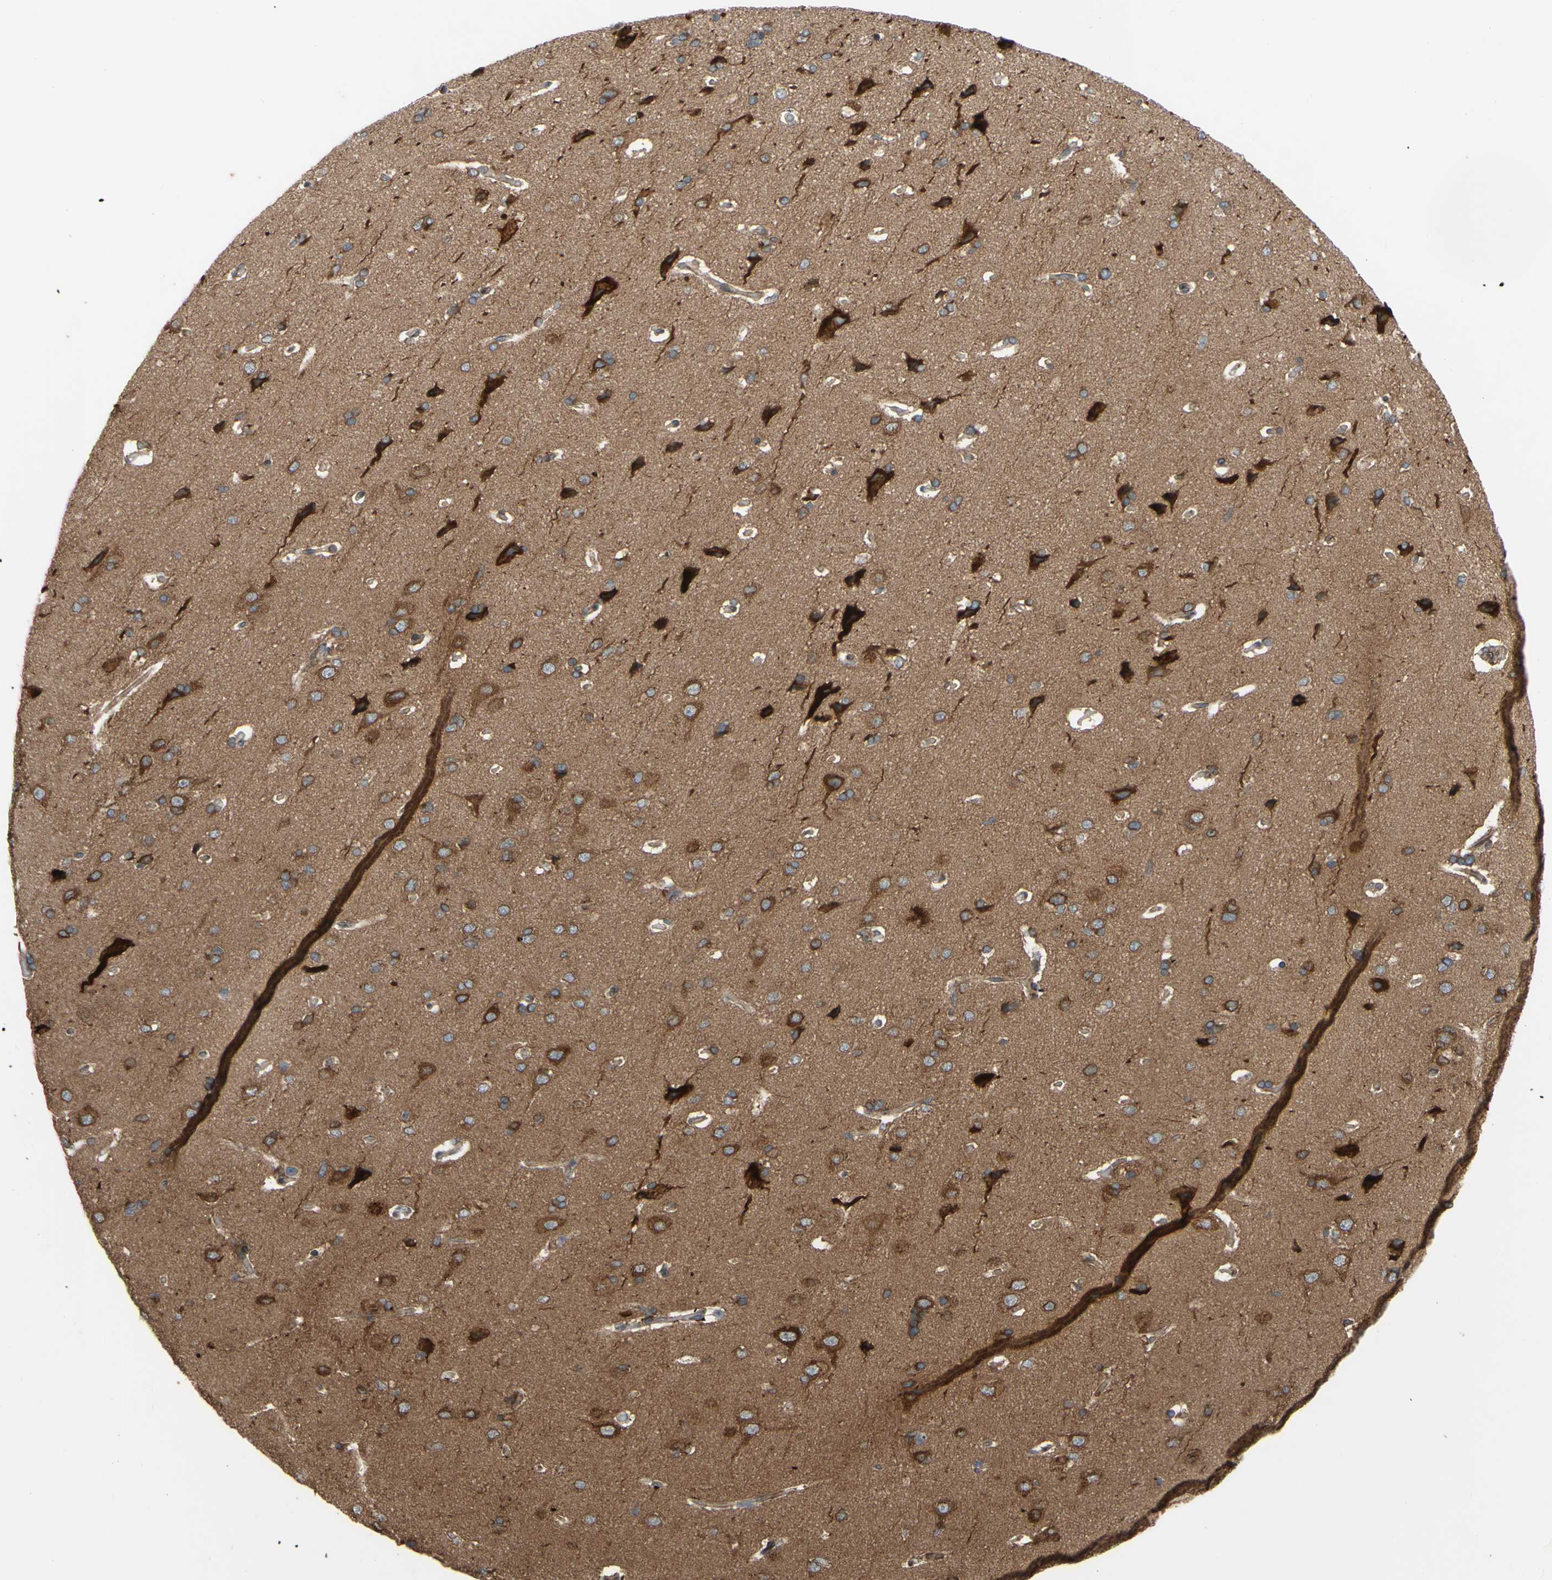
{"staining": {"intensity": "moderate", "quantity": ">75%", "location": "cytoplasmic/membranous"}, "tissue": "cerebral cortex", "cell_type": "Endothelial cells", "image_type": "normal", "snomed": [{"axis": "morphology", "description": "Normal tissue, NOS"}, {"axis": "topography", "description": "Cerebral cortex"}], "caption": "This is a photomicrograph of immunohistochemistry staining of unremarkable cerebral cortex, which shows moderate positivity in the cytoplasmic/membranous of endothelial cells.", "gene": "PRAF2", "patient": {"sex": "male", "age": 62}}